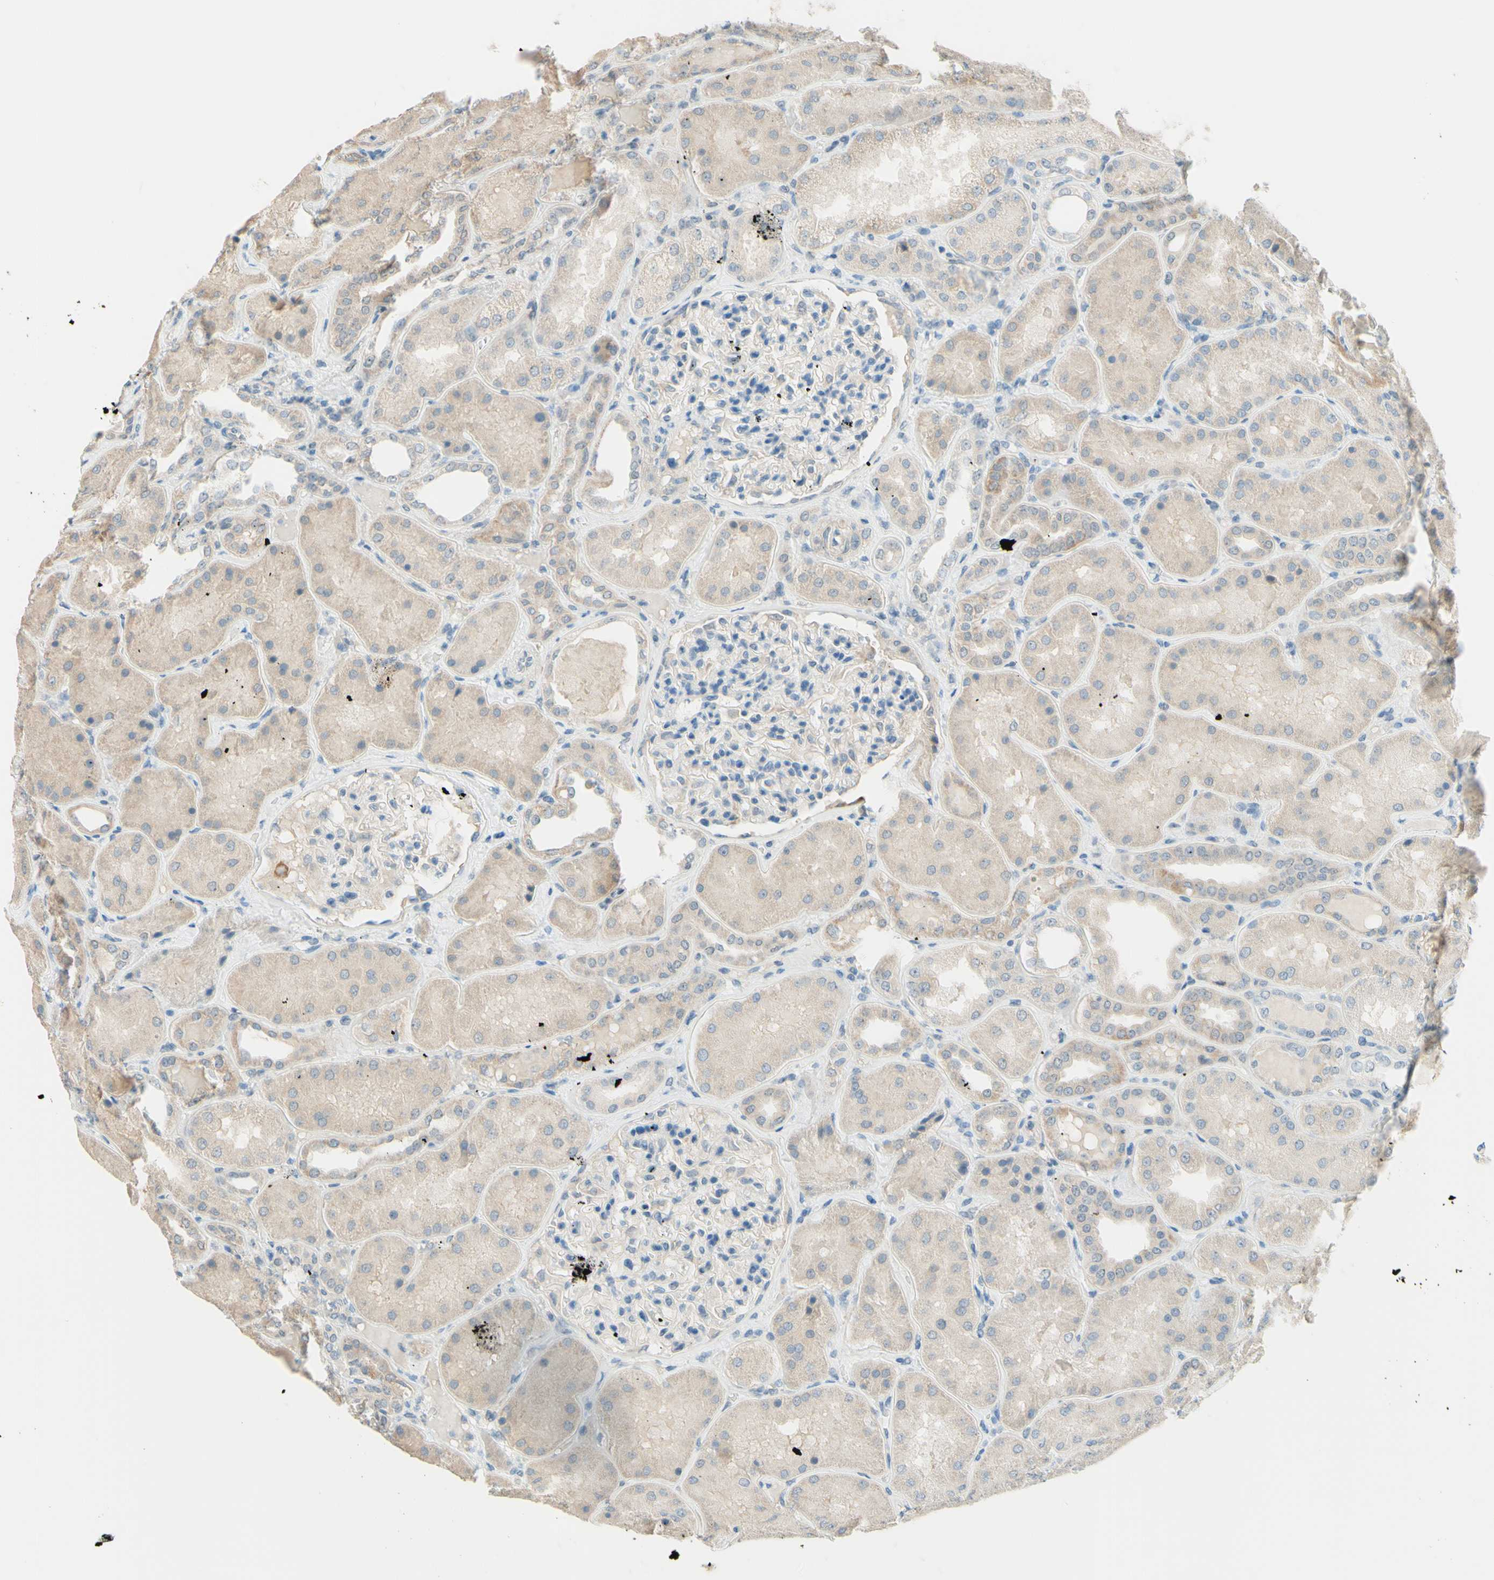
{"staining": {"intensity": "weak", "quantity": "<25%", "location": "cytoplasmic/membranous"}, "tissue": "kidney", "cell_type": "Cells in glomeruli", "image_type": "normal", "snomed": [{"axis": "morphology", "description": "Normal tissue, NOS"}, {"axis": "topography", "description": "Kidney"}], "caption": "Kidney was stained to show a protein in brown. There is no significant expression in cells in glomeruli. The staining was performed using DAB to visualize the protein expression in brown, while the nuclei were stained in blue with hematoxylin (Magnification: 20x).", "gene": "JPH1", "patient": {"sex": "female", "age": 56}}